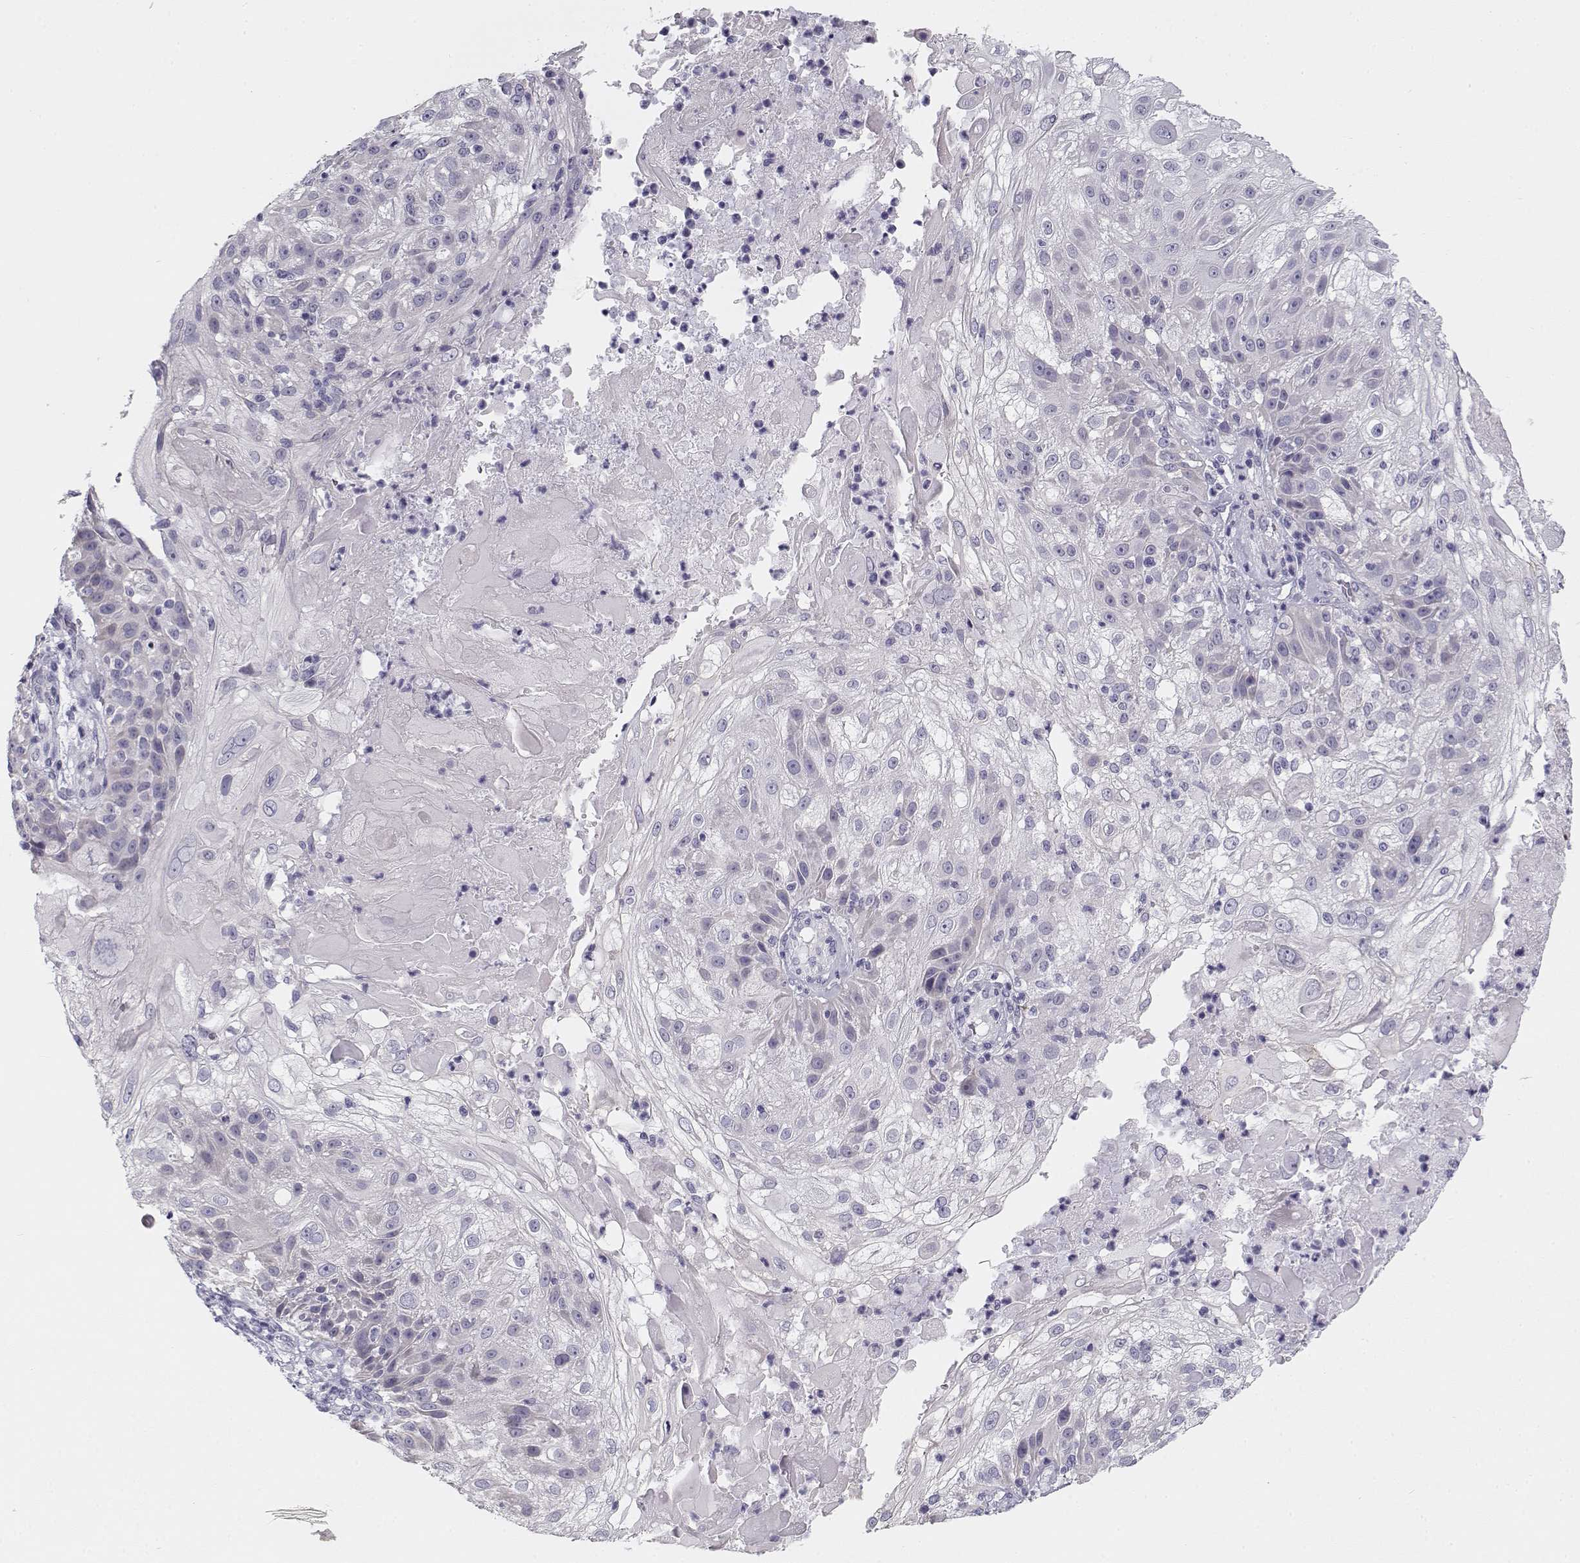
{"staining": {"intensity": "negative", "quantity": "none", "location": "none"}, "tissue": "skin cancer", "cell_type": "Tumor cells", "image_type": "cancer", "snomed": [{"axis": "morphology", "description": "Normal tissue, NOS"}, {"axis": "morphology", "description": "Squamous cell carcinoma, NOS"}, {"axis": "topography", "description": "Skin"}], "caption": "Tumor cells show no significant protein positivity in skin cancer (squamous cell carcinoma). (DAB immunohistochemistry (IHC) with hematoxylin counter stain).", "gene": "CREB3L3", "patient": {"sex": "female", "age": 83}}